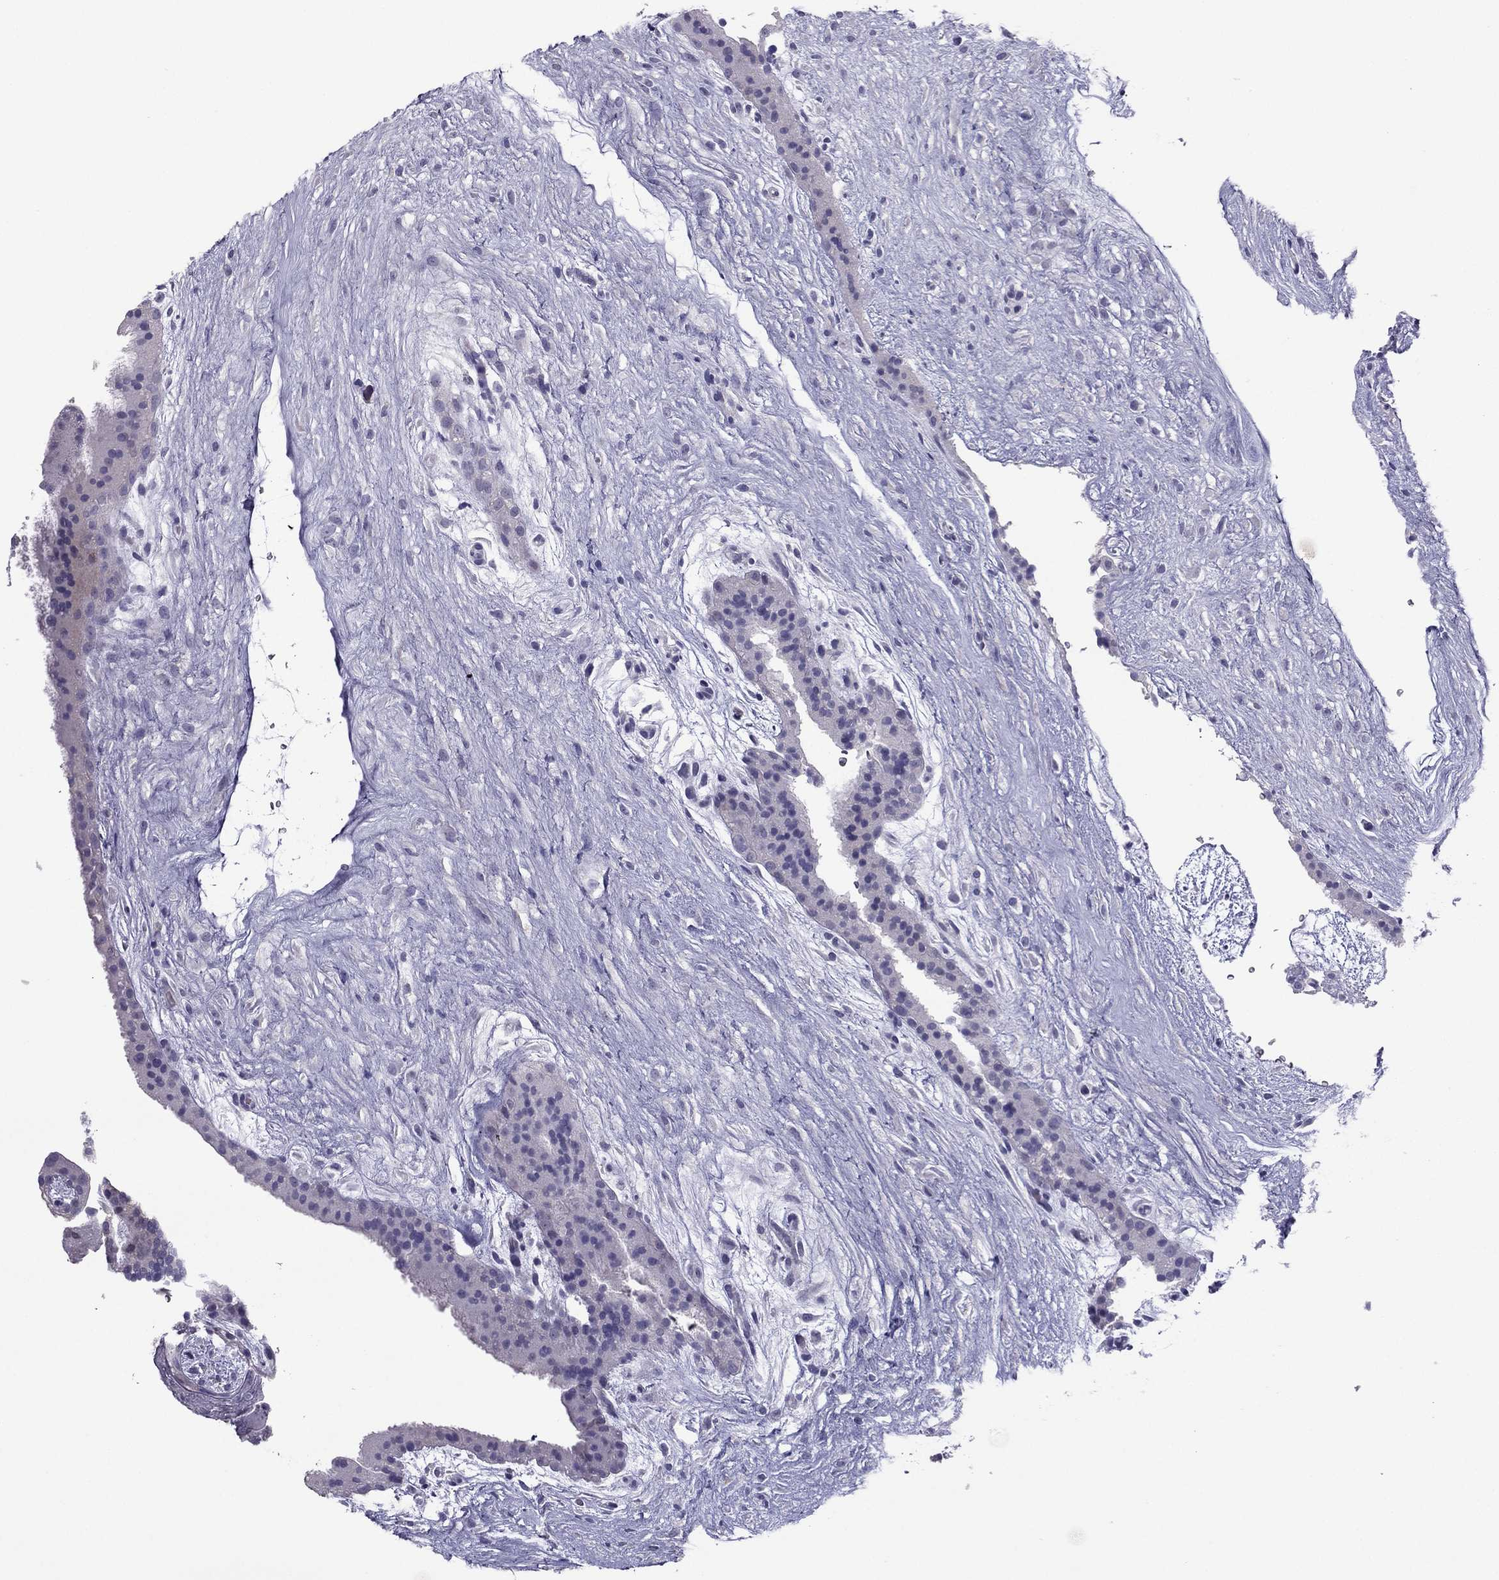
{"staining": {"intensity": "negative", "quantity": "none", "location": "none"}, "tissue": "placenta", "cell_type": "Decidual cells", "image_type": "normal", "snomed": [{"axis": "morphology", "description": "Normal tissue, NOS"}, {"axis": "topography", "description": "Placenta"}], "caption": "Immunohistochemical staining of unremarkable human placenta exhibits no significant staining in decidual cells.", "gene": "RGS8", "patient": {"sex": "female", "age": 19}}